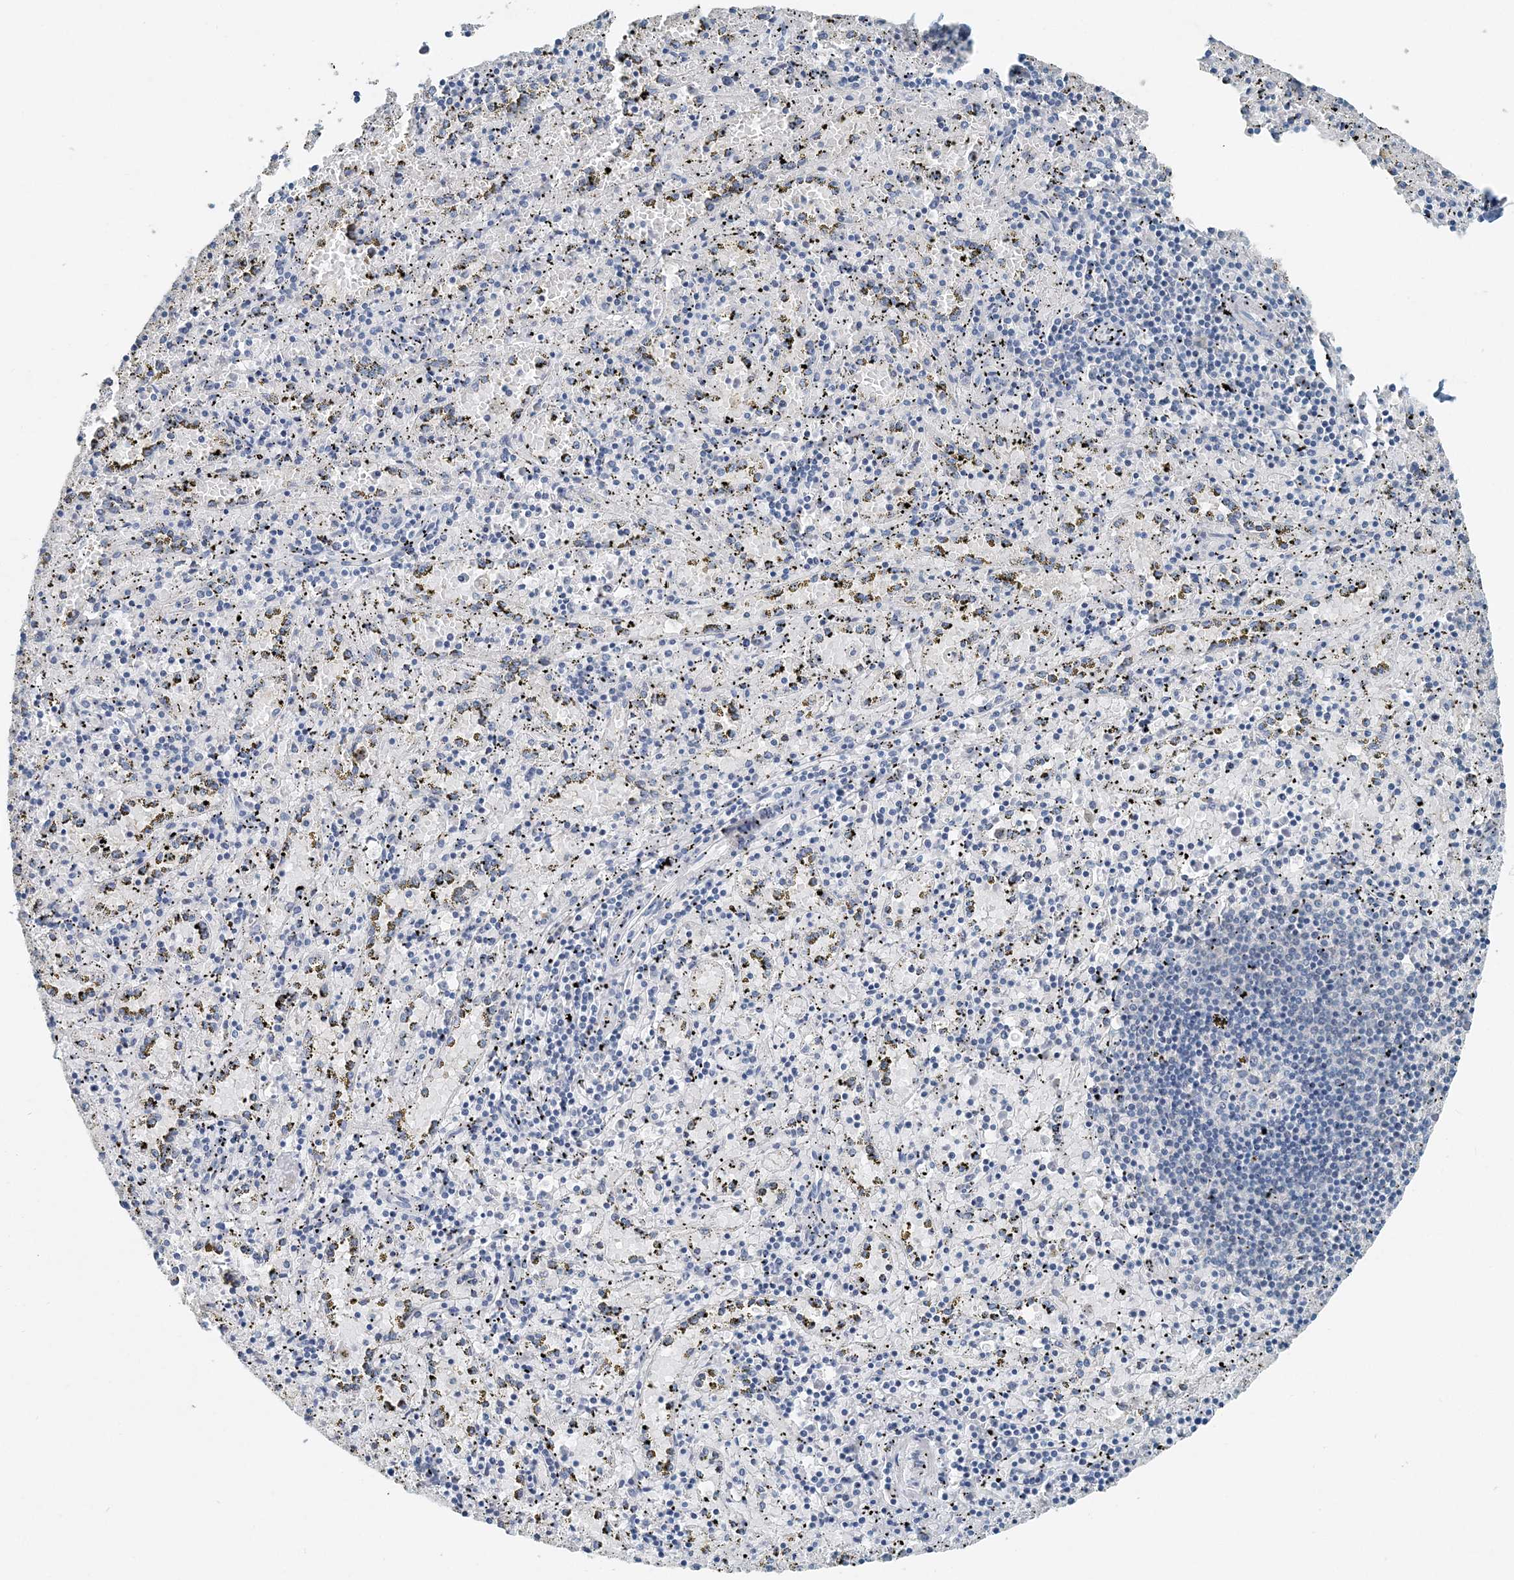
{"staining": {"intensity": "negative", "quantity": "none", "location": "none"}, "tissue": "spleen", "cell_type": "Cells in red pulp", "image_type": "normal", "snomed": [{"axis": "morphology", "description": "Normal tissue, NOS"}, {"axis": "topography", "description": "Spleen"}], "caption": "An image of spleen stained for a protein reveals no brown staining in cells in red pulp.", "gene": "EEF1A2", "patient": {"sex": "male", "age": 11}}